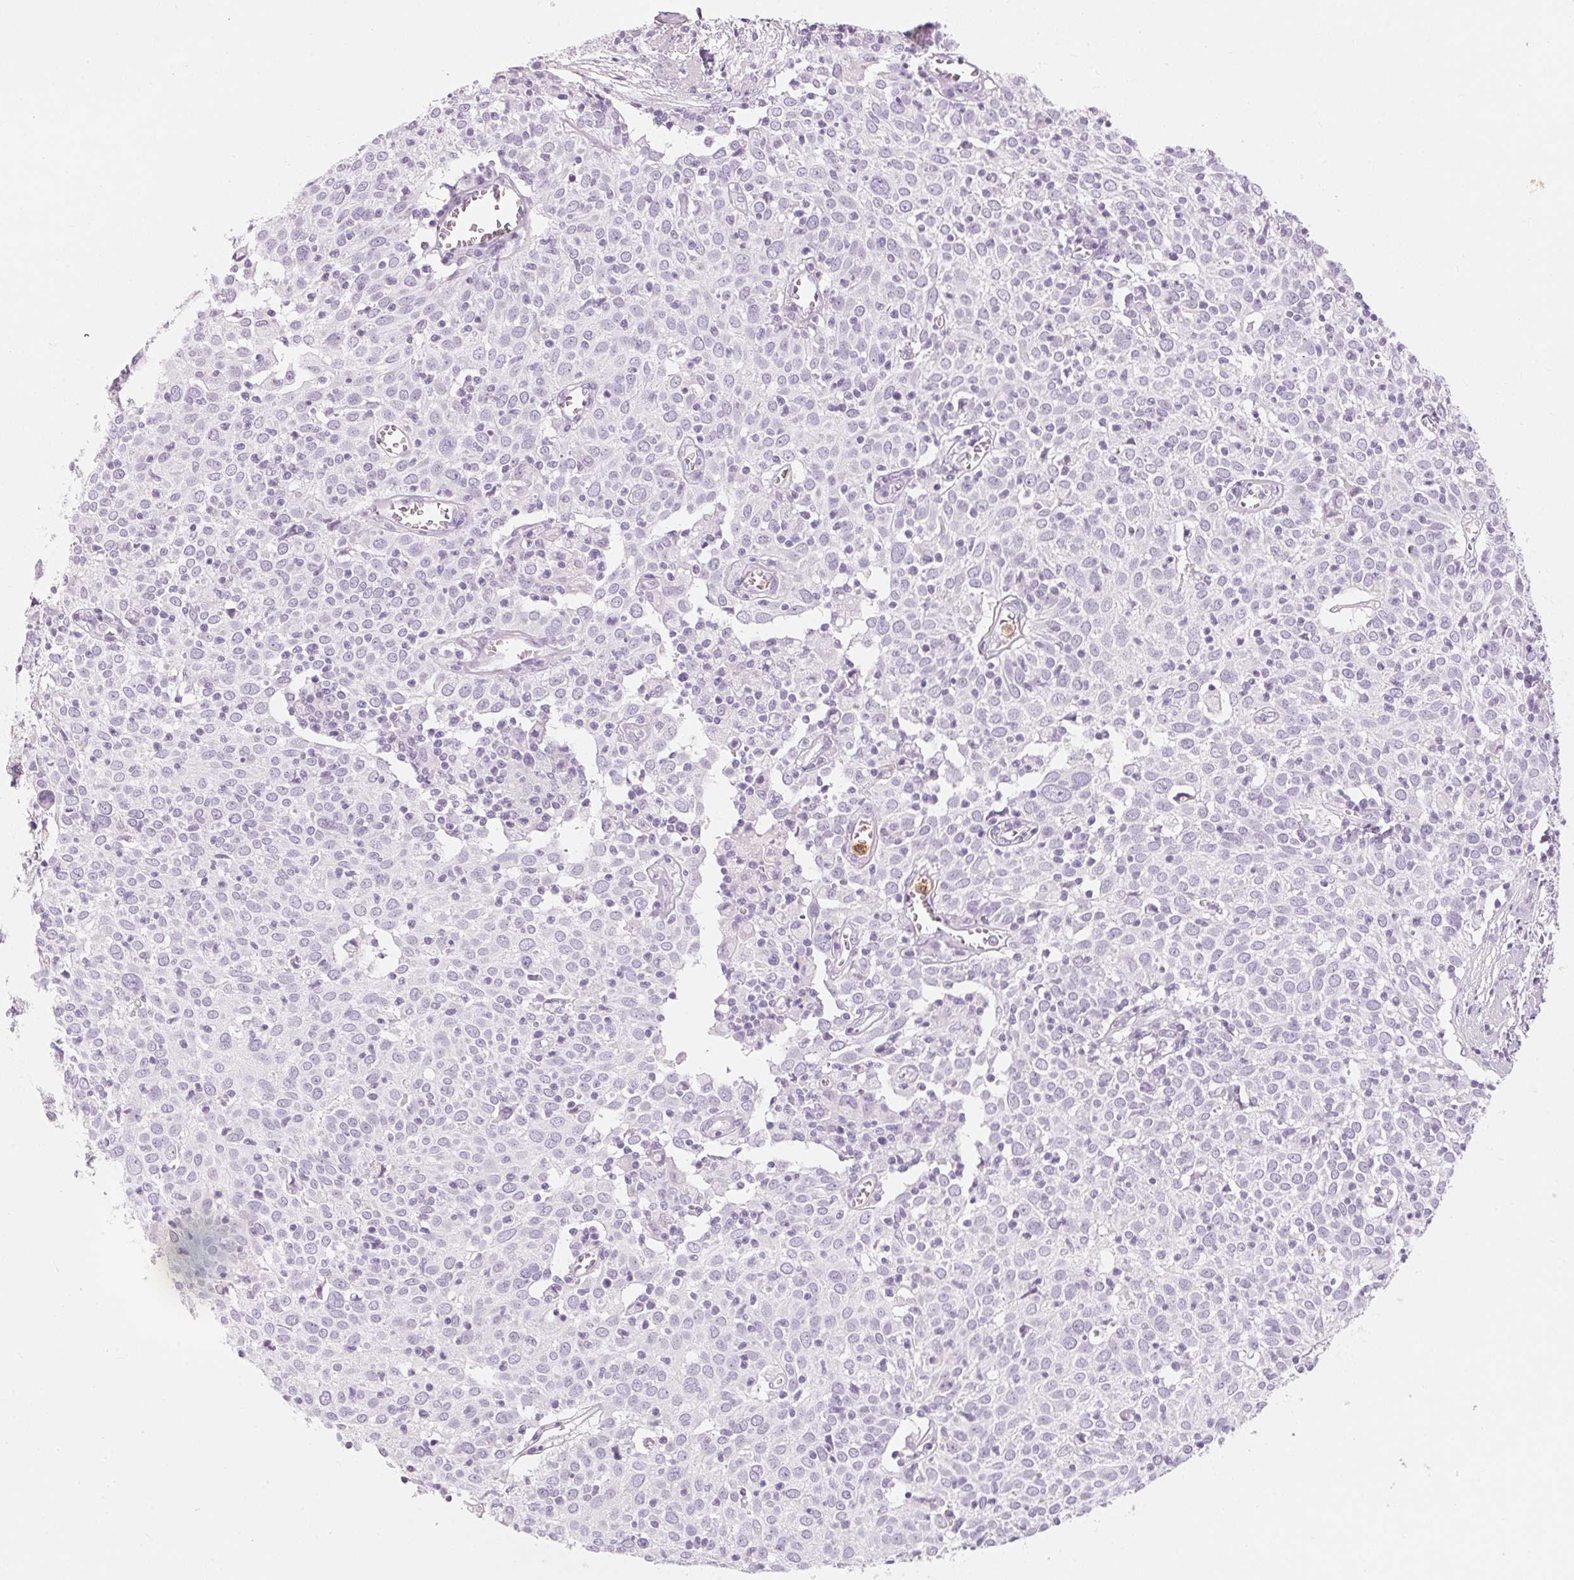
{"staining": {"intensity": "negative", "quantity": "none", "location": "none"}, "tissue": "cervical cancer", "cell_type": "Tumor cells", "image_type": "cancer", "snomed": [{"axis": "morphology", "description": "Squamous cell carcinoma, NOS"}, {"axis": "topography", "description": "Cervix"}], "caption": "Immunohistochemistry of human cervical cancer exhibits no positivity in tumor cells.", "gene": "KLK7", "patient": {"sex": "female", "age": 39}}